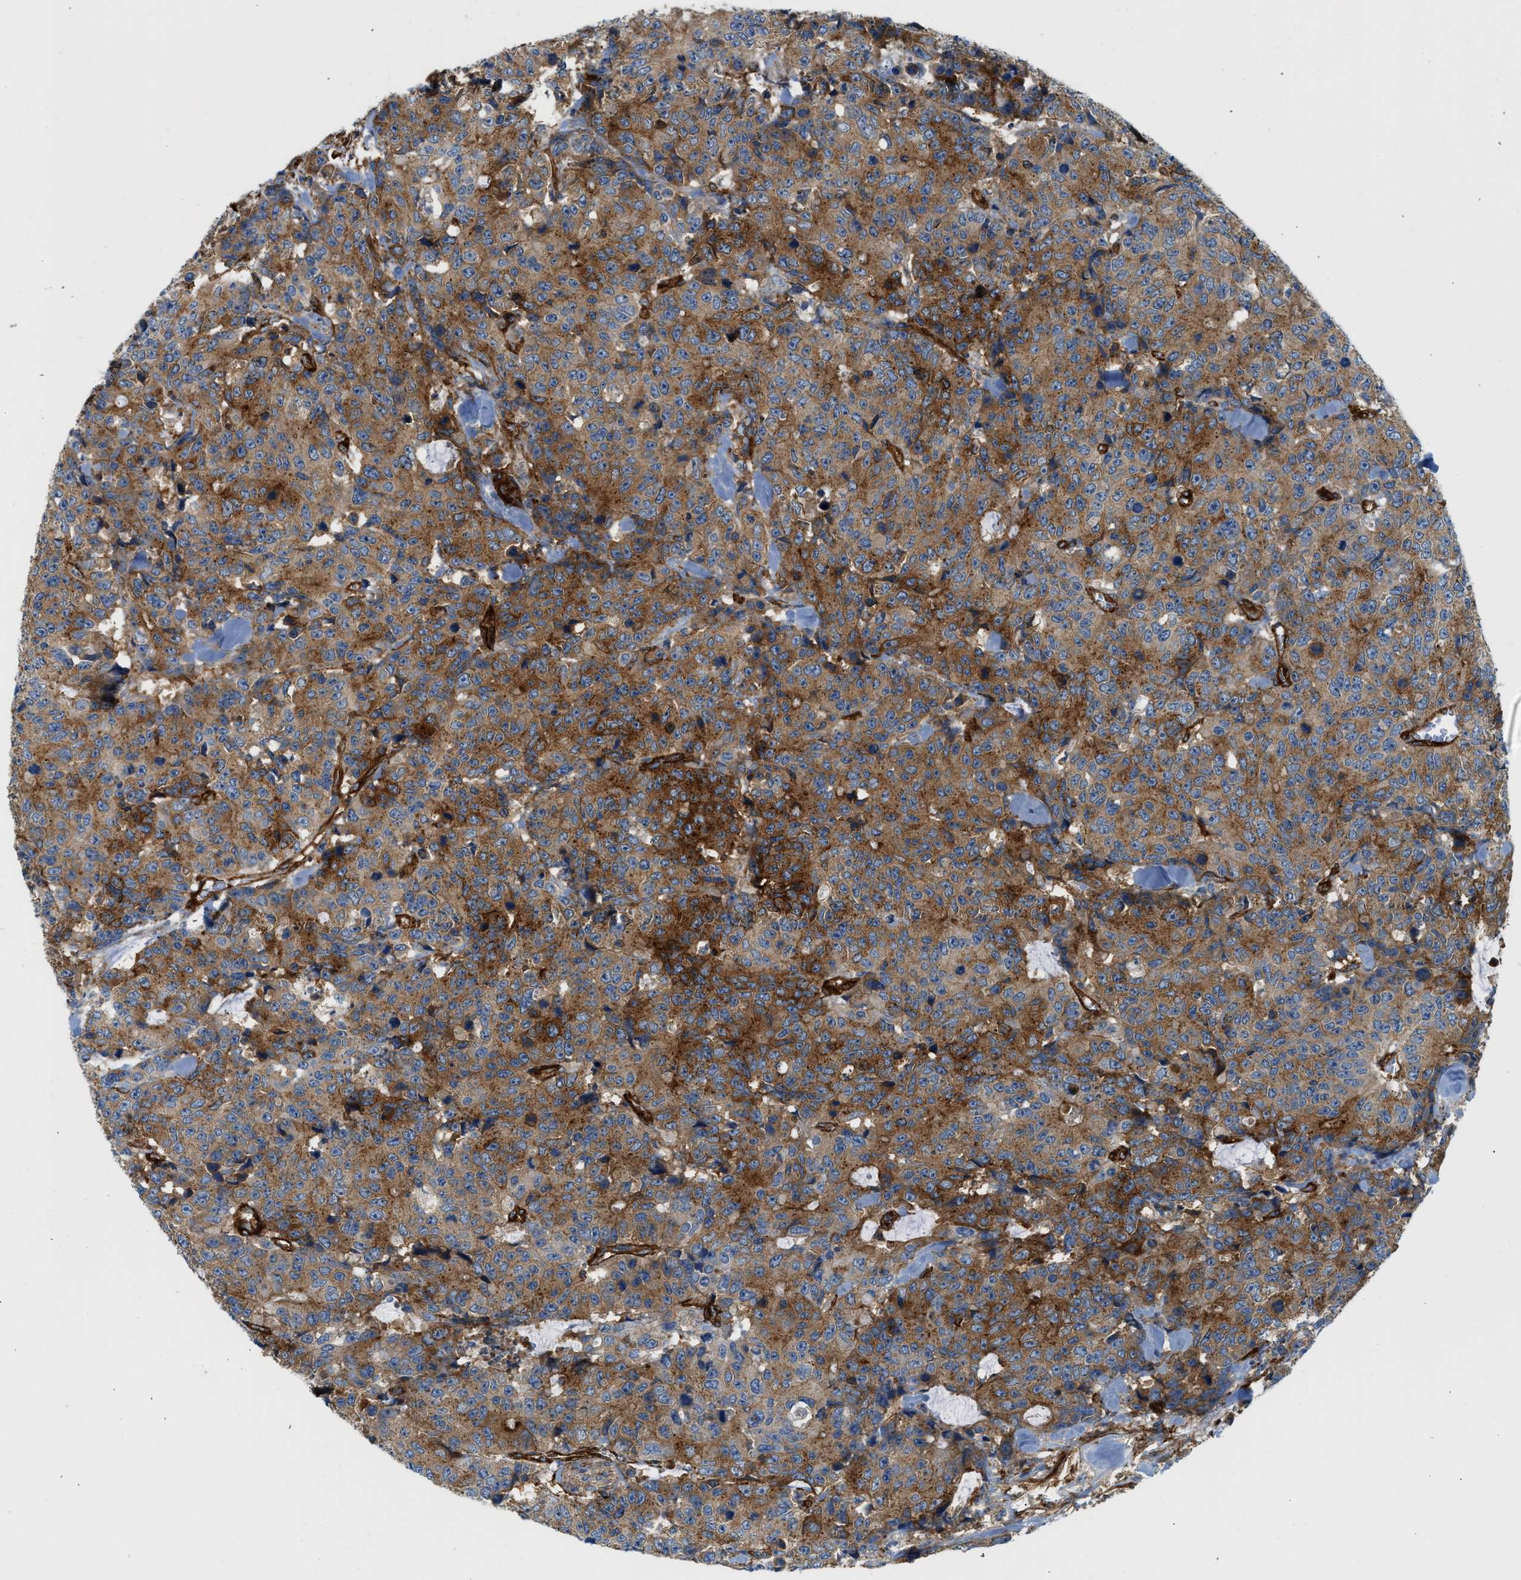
{"staining": {"intensity": "moderate", "quantity": ">75%", "location": "cytoplasmic/membranous"}, "tissue": "colorectal cancer", "cell_type": "Tumor cells", "image_type": "cancer", "snomed": [{"axis": "morphology", "description": "Adenocarcinoma, NOS"}, {"axis": "topography", "description": "Colon"}], "caption": "Tumor cells reveal moderate cytoplasmic/membranous expression in approximately >75% of cells in adenocarcinoma (colorectal).", "gene": "HIP1", "patient": {"sex": "female", "age": 86}}